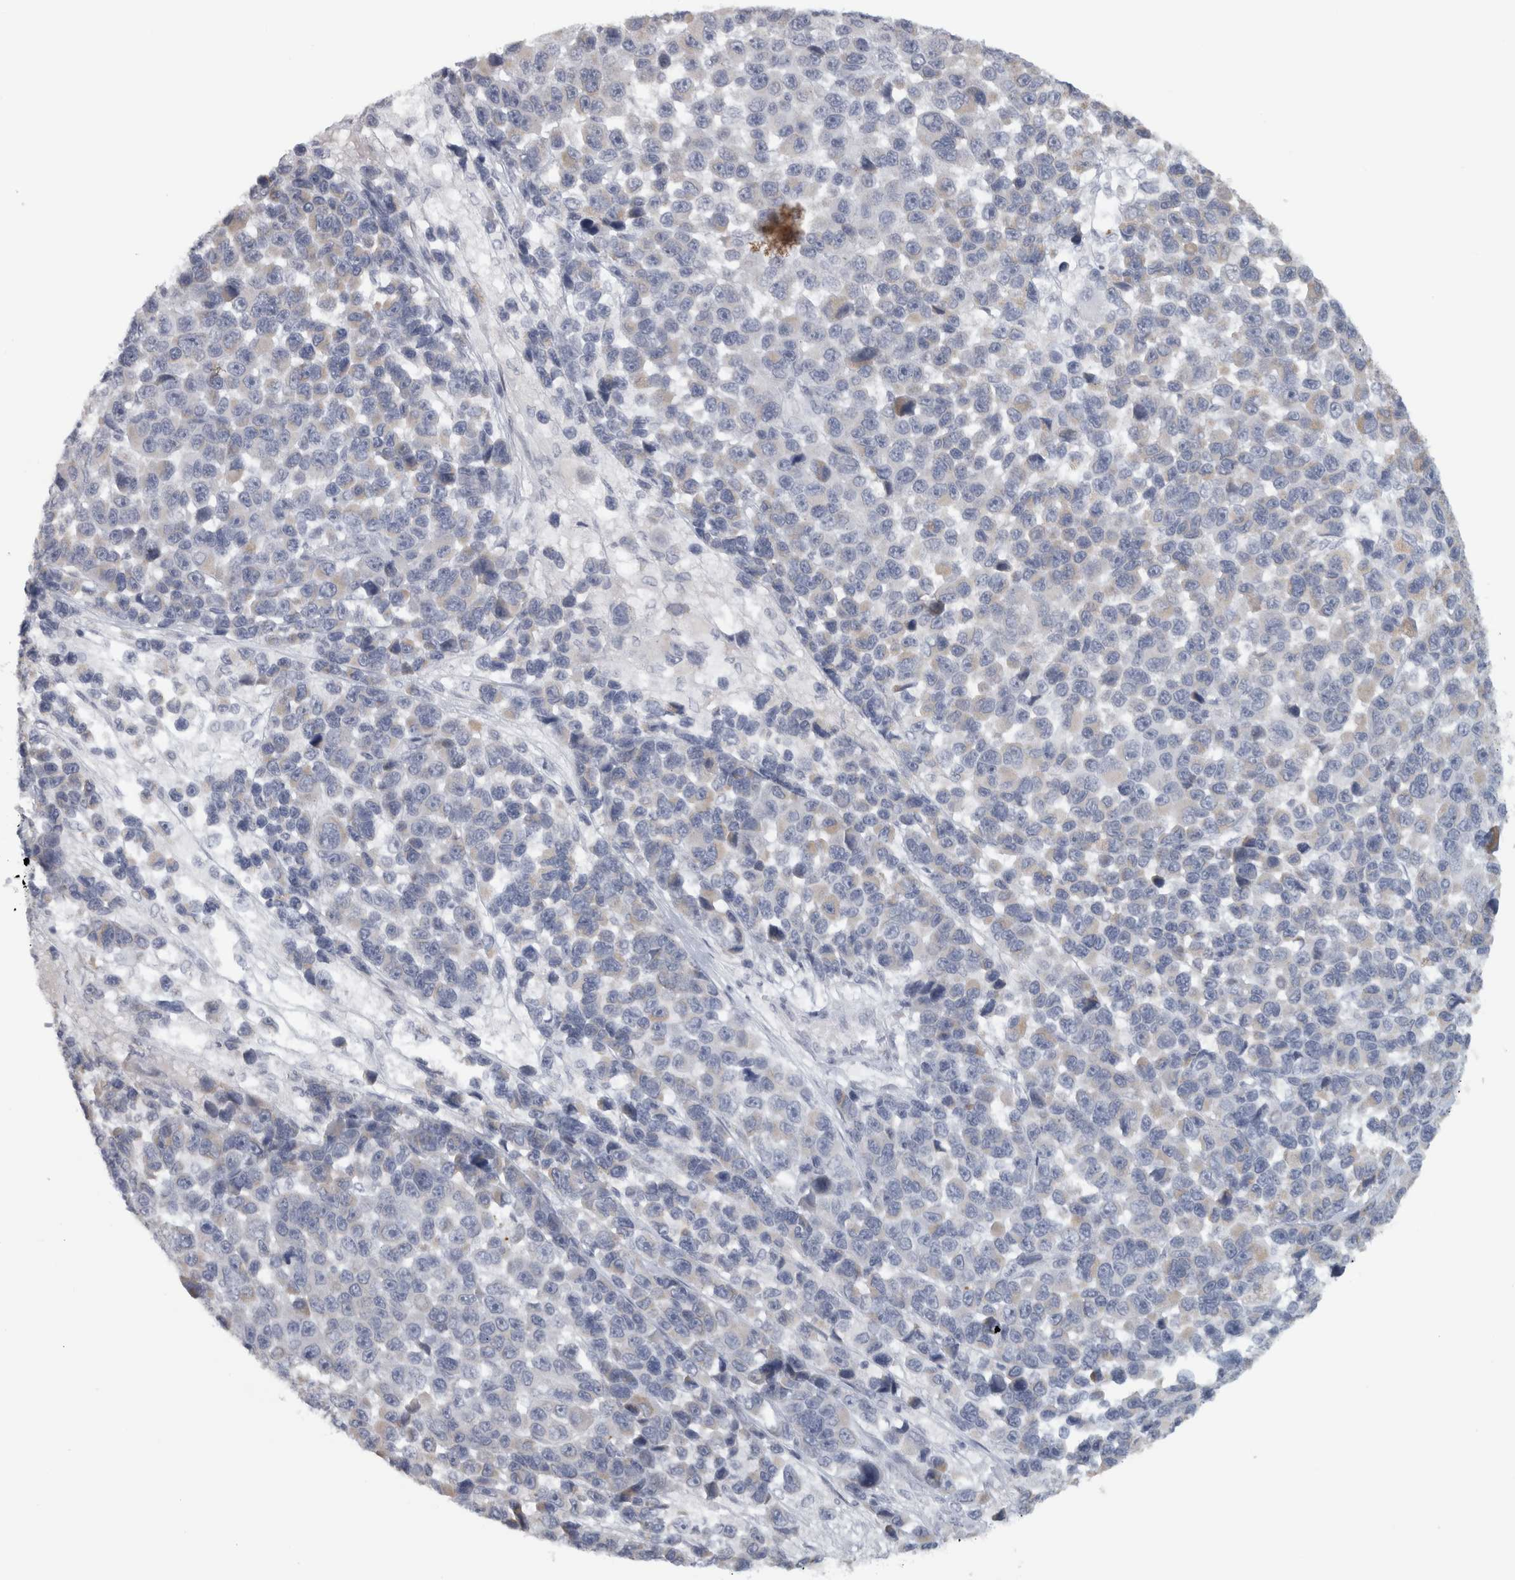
{"staining": {"intensity": "negative", "quantity": "none", "location": "none"}, "tissue": "melanoma", "cell_type": "Tumor cells", "image_type": "cancer", "snomed": [{"axis": "morphology", "description": "Malignant melanoma, NOS"}, {"axis": "topography", "description": "Skin"}], "caption": "There is no significant expression in tumor cells of malignant melanoma.", "gene": "PTPRN2", "patient": {"sex": "male", "age": 53}}